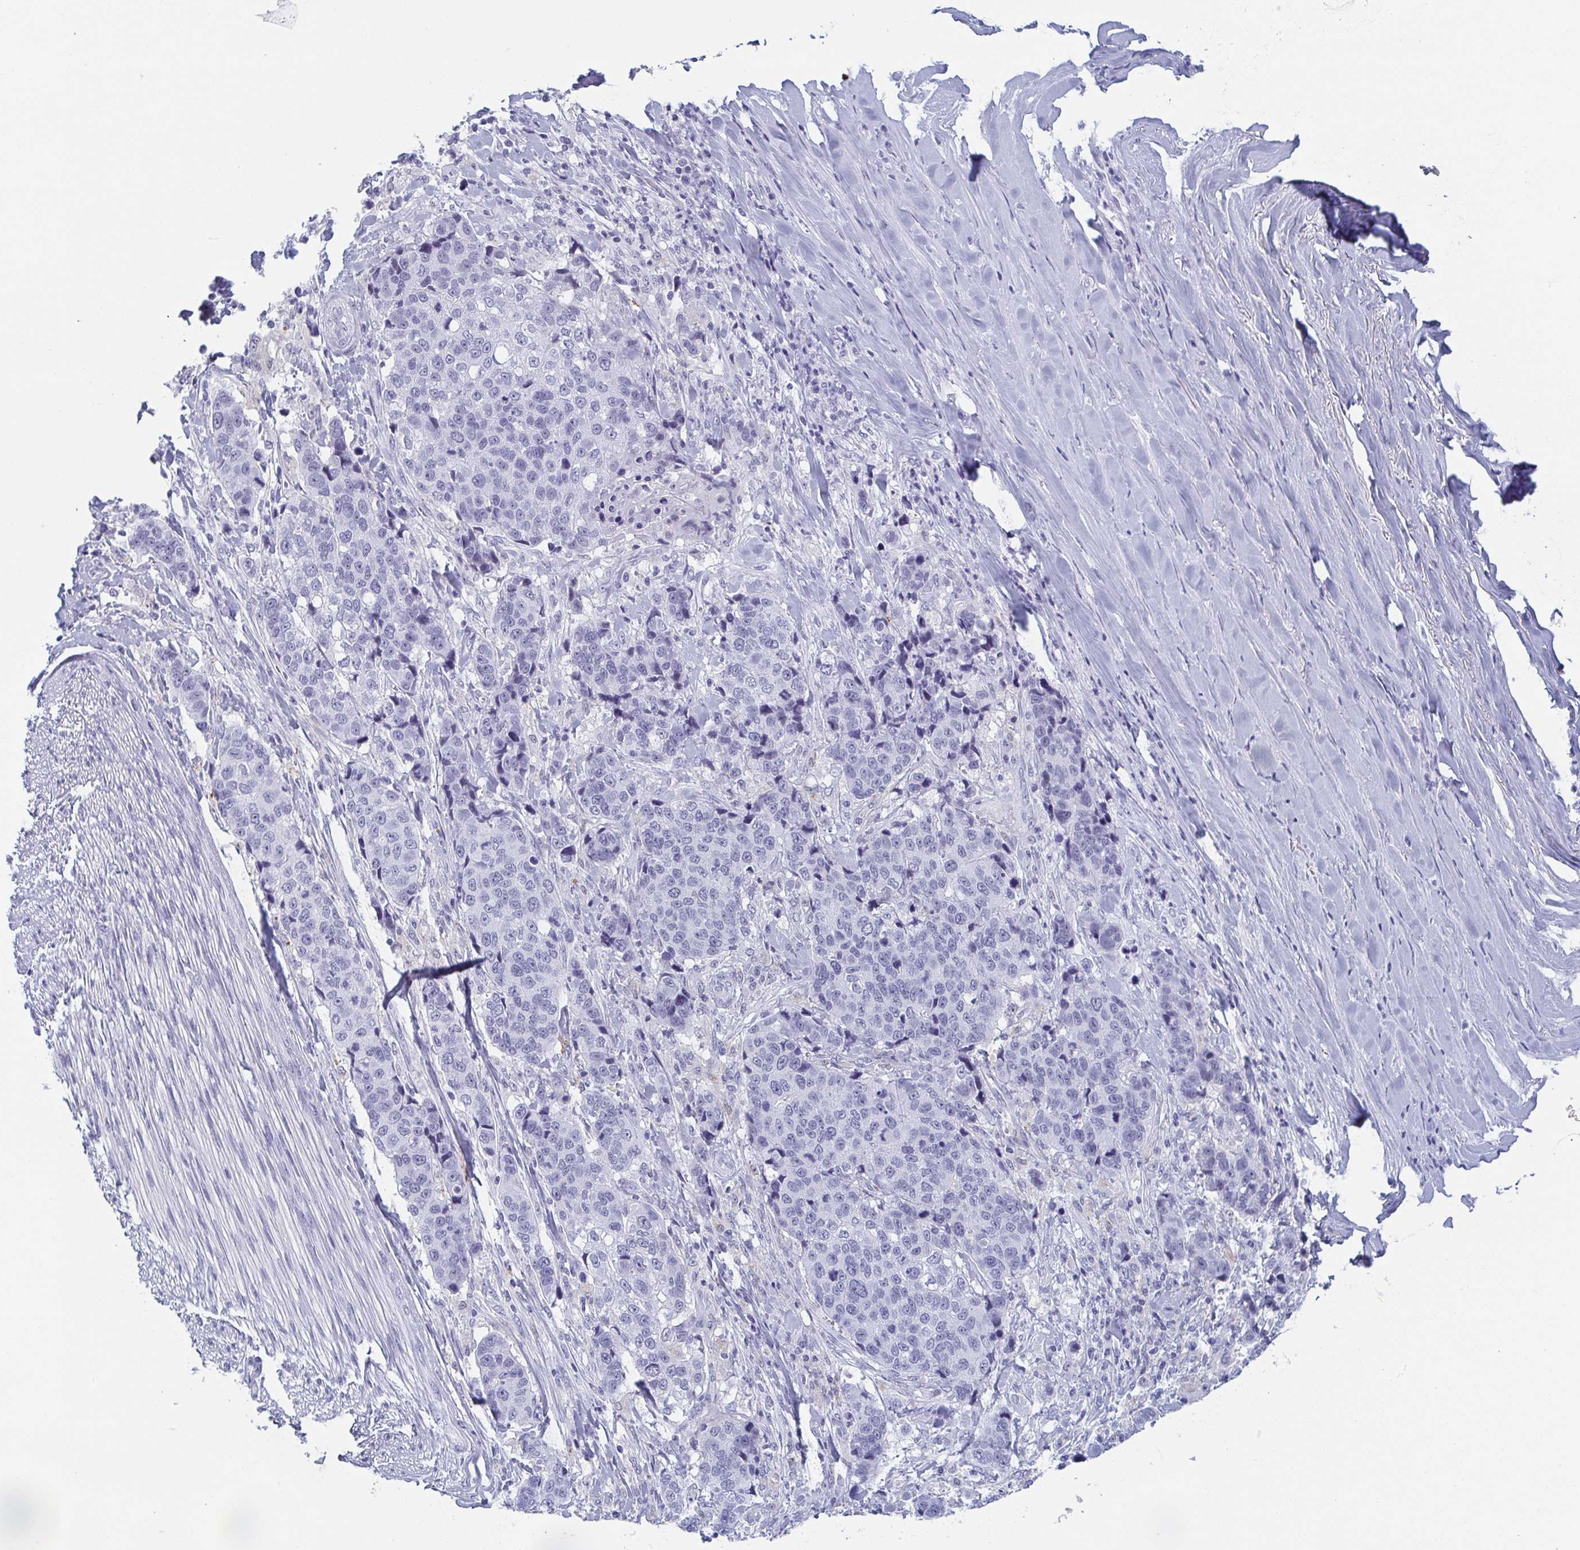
{"staining": {"intensity": "negative", "quantity": "none", "location": "none"}, "tissue": "lung cancer", "cell_type": "Tumor cells", "image_type": "cancer", "snomed": [{"axis": "morphology", "description": "Squamous cell carcinoma, NOS"}, {"axis": "topography", "description": "Lymph node"}, {"axis": "topography", "description": "Lung"}], "caption": "Tumor cells are negative for protein expression in human squamous cell carcinoma (lung).", "gene": "REG4", "patient": {"sex": "male", "age": 61}}